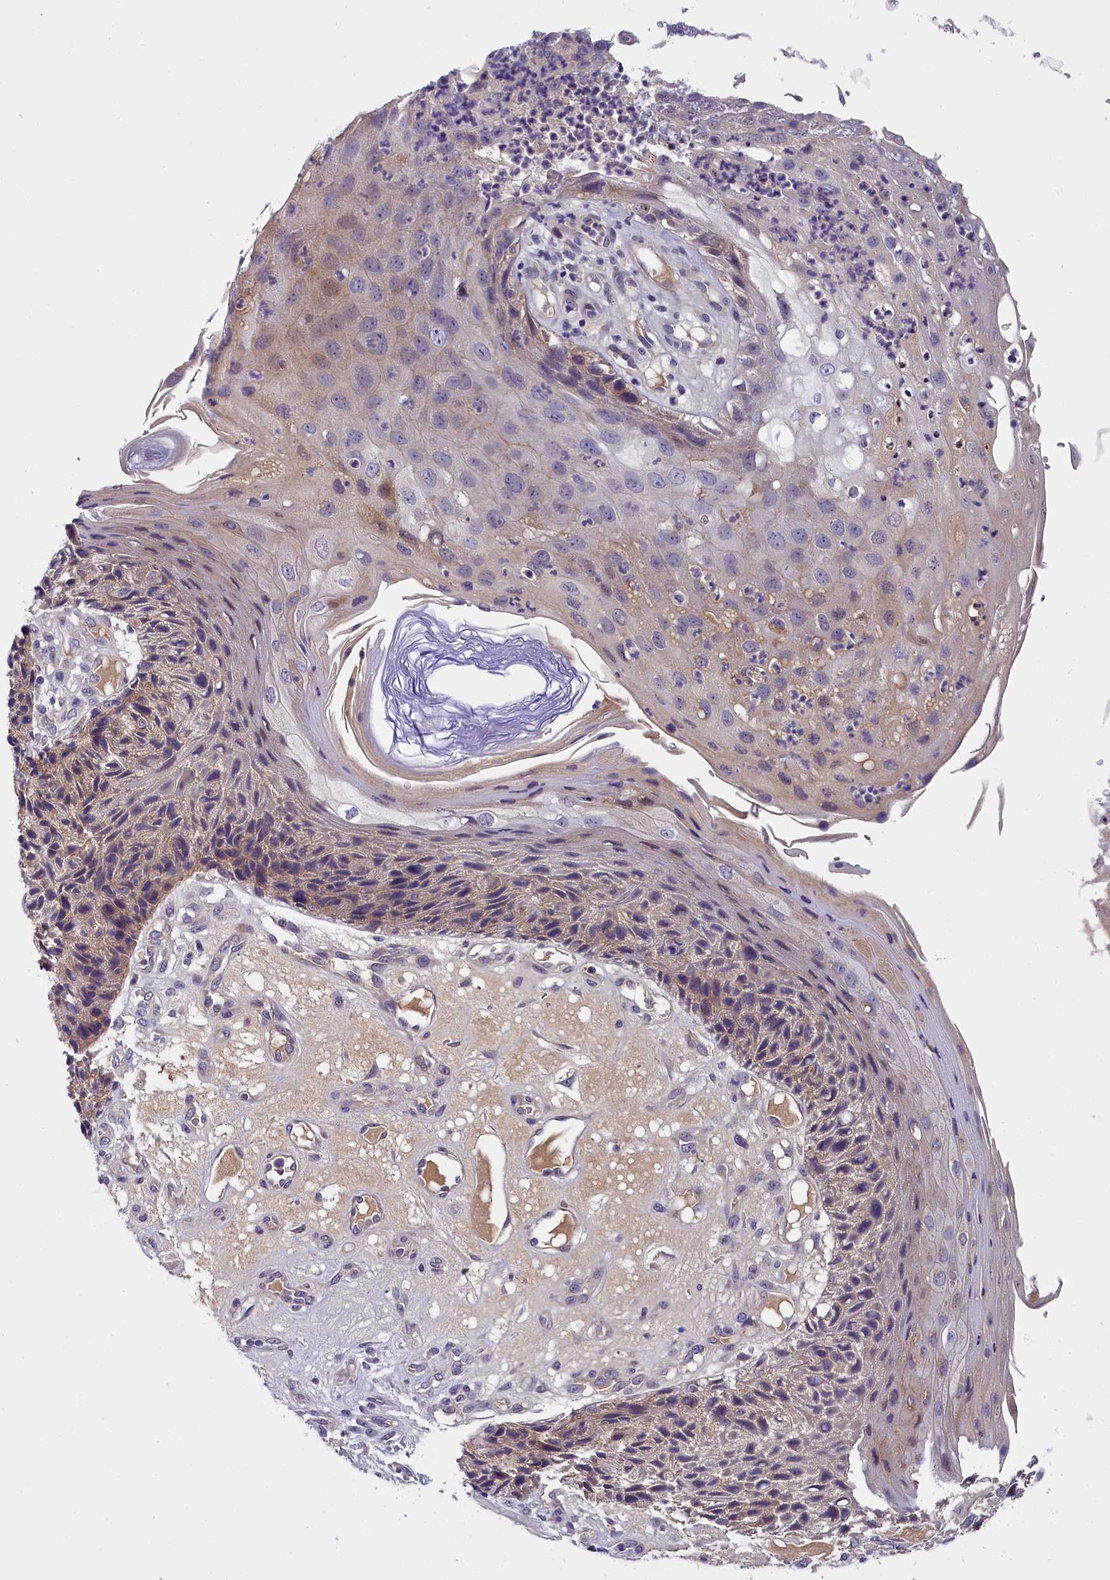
{"staining": {"intensity": "weak", "quantity": "25%-75%", "location": "cytoplasmic/membranous"}, "tissue": "skin cancer", "cell_type": "Tumor cells", "image_type": "cancer", "snomed": [{"axis": "morphology", "description": "Squamous cell carcinoma, NOS"}, {"axis": "topography", "description": "Skin"}], "caption": "DAB immunohistochemical staining of human squamous cell carcinoma (skin) shows weak cytoplasmic/membranous protein expression in about 25%-75% of tumor cells. (DAB = brown stain, brightfield microscopy at high magnification).", "gene": "ENKD1", "patient": {"sex": "female", "age": 88}}